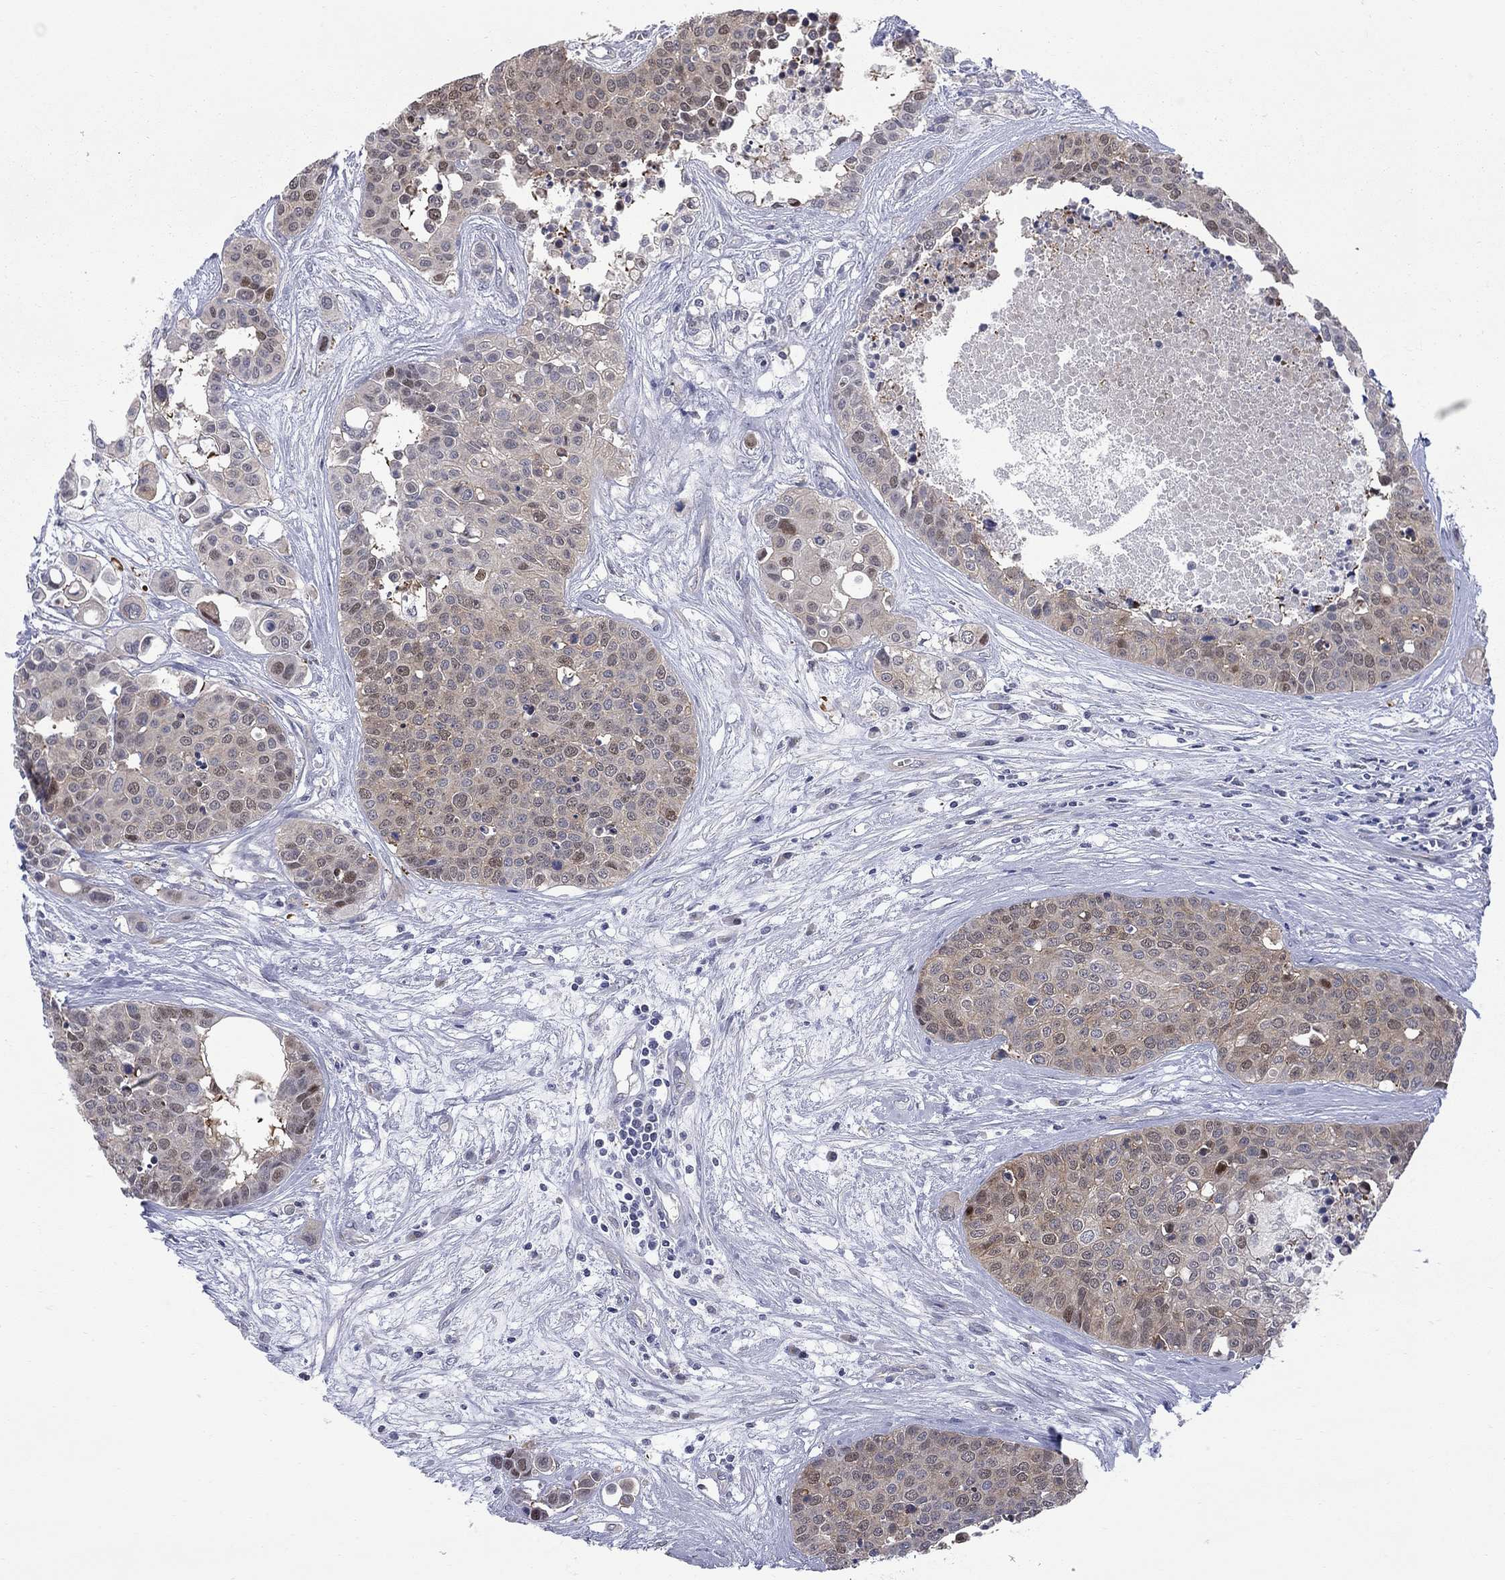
{"staining": {"intensity": "weak", "quantity": "25%-75%", "location": "cytoplasmic/membranous"}, "tissue": "carcinoid", "cell_type": "Tumor cells", "image_type": "cancer", "snomed": [{"axis": "morphology", "description": "Carcinoid, malignant, NOS"}, {"axis": "topography", "description": "Colon"}], "caption": "Weak cytoplasmic/membranous expression for a protein is identified in about 25%-75% of tumor cells of malignant carcinoid using immunohistochemistry.", "gene": "GALNT8", "patient": {"sex": "male", "age": 81}}